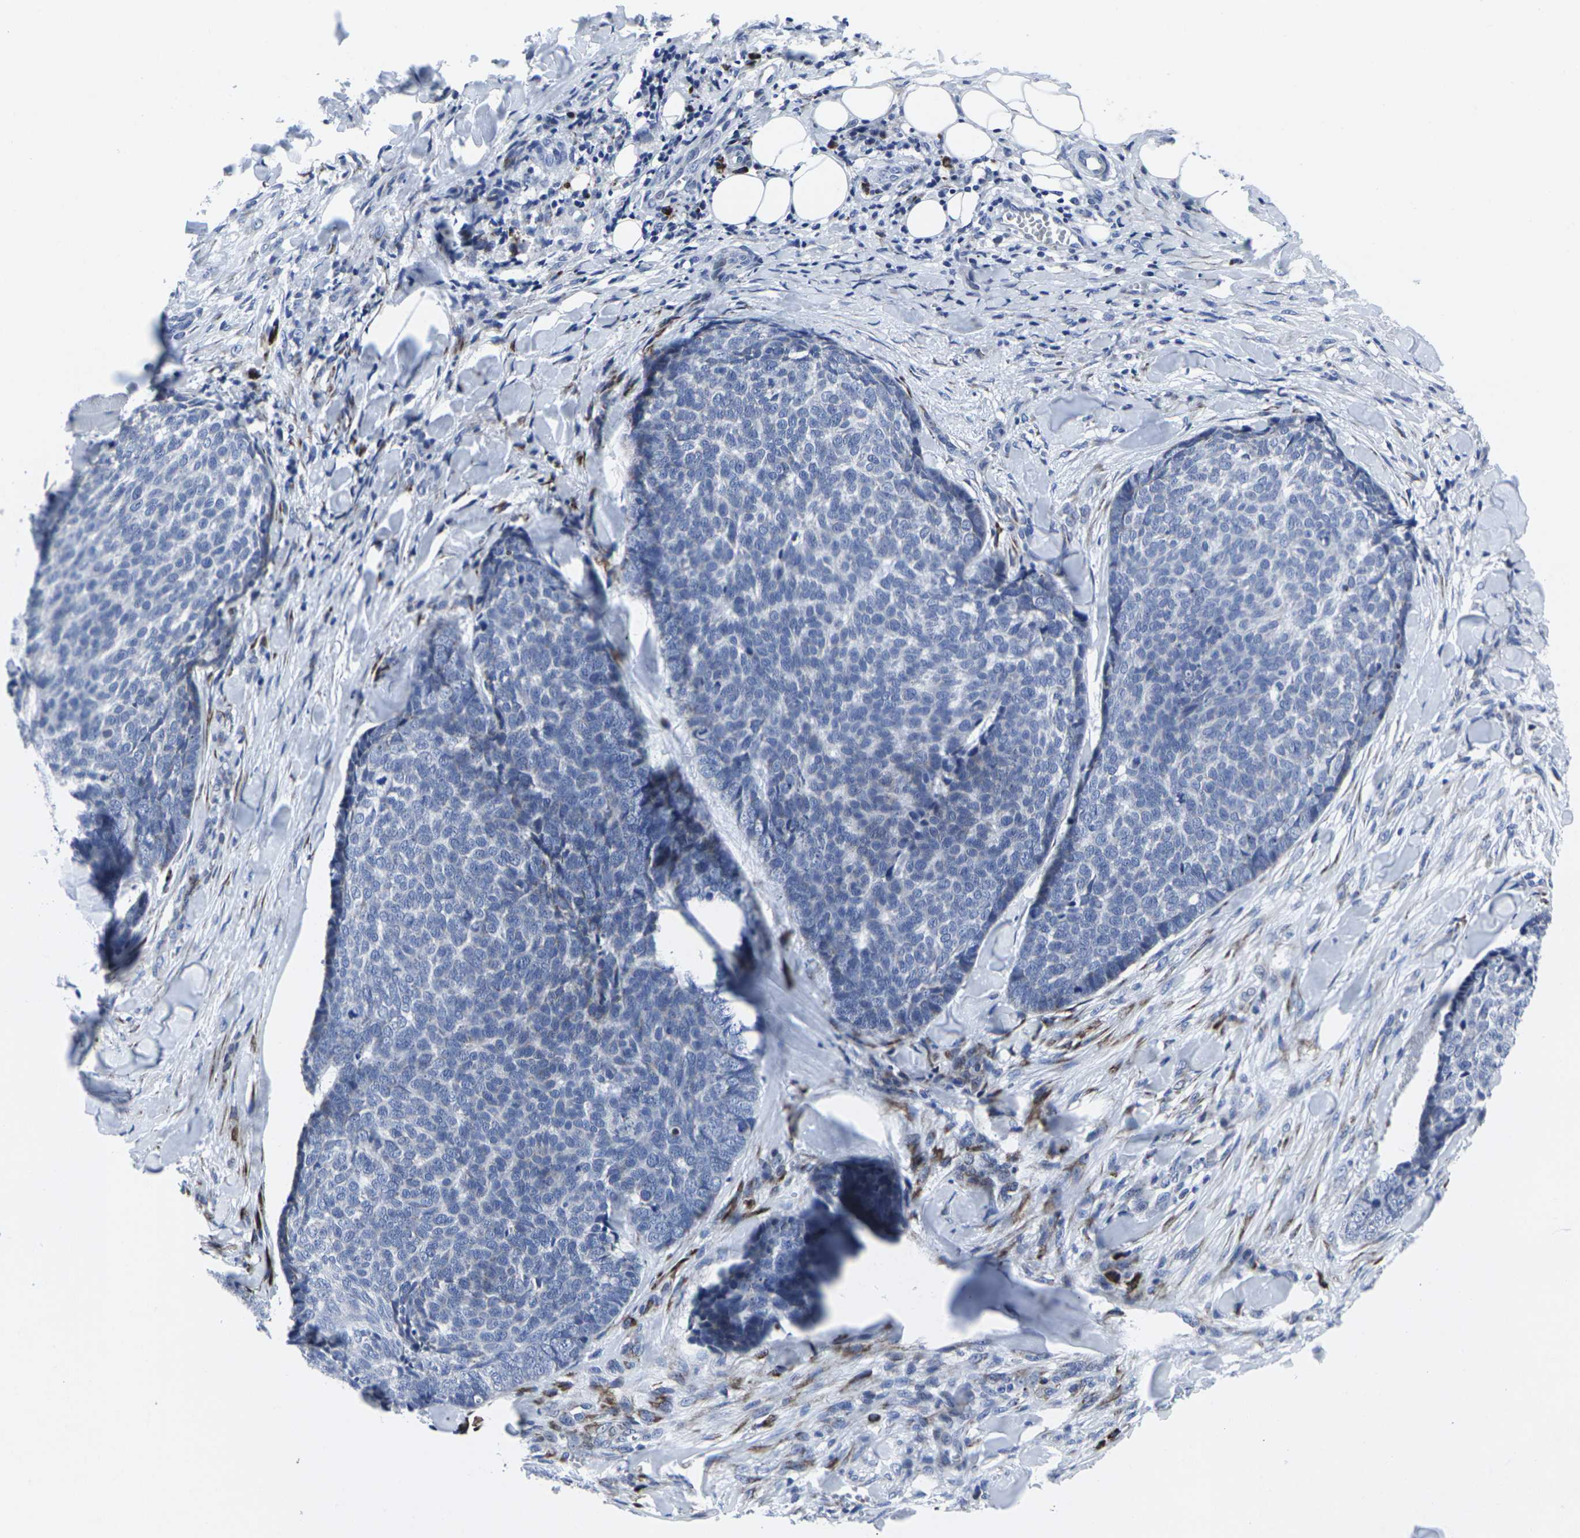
{"staining": {"intensity": "moderate", "quantity": "<25%", "location": "cytoplasmic/membranous"}, "tissue": "skin cancer", "cell_type": "Tumor cells", "image_type": "cancer", "snomed": [{"axis": "morphology", "description": "Basal cell carcinoma"}, {"axis": "topography", "description": "Skin"}], "caption": "This is a histology image of IHC staining of basal cell carcinoma (skin), which shows moderate positivity in the cytoplasmic/membranous of tumor cells.", "gene": "RPN1", "patient": {"sex": "male", "age": 84}}